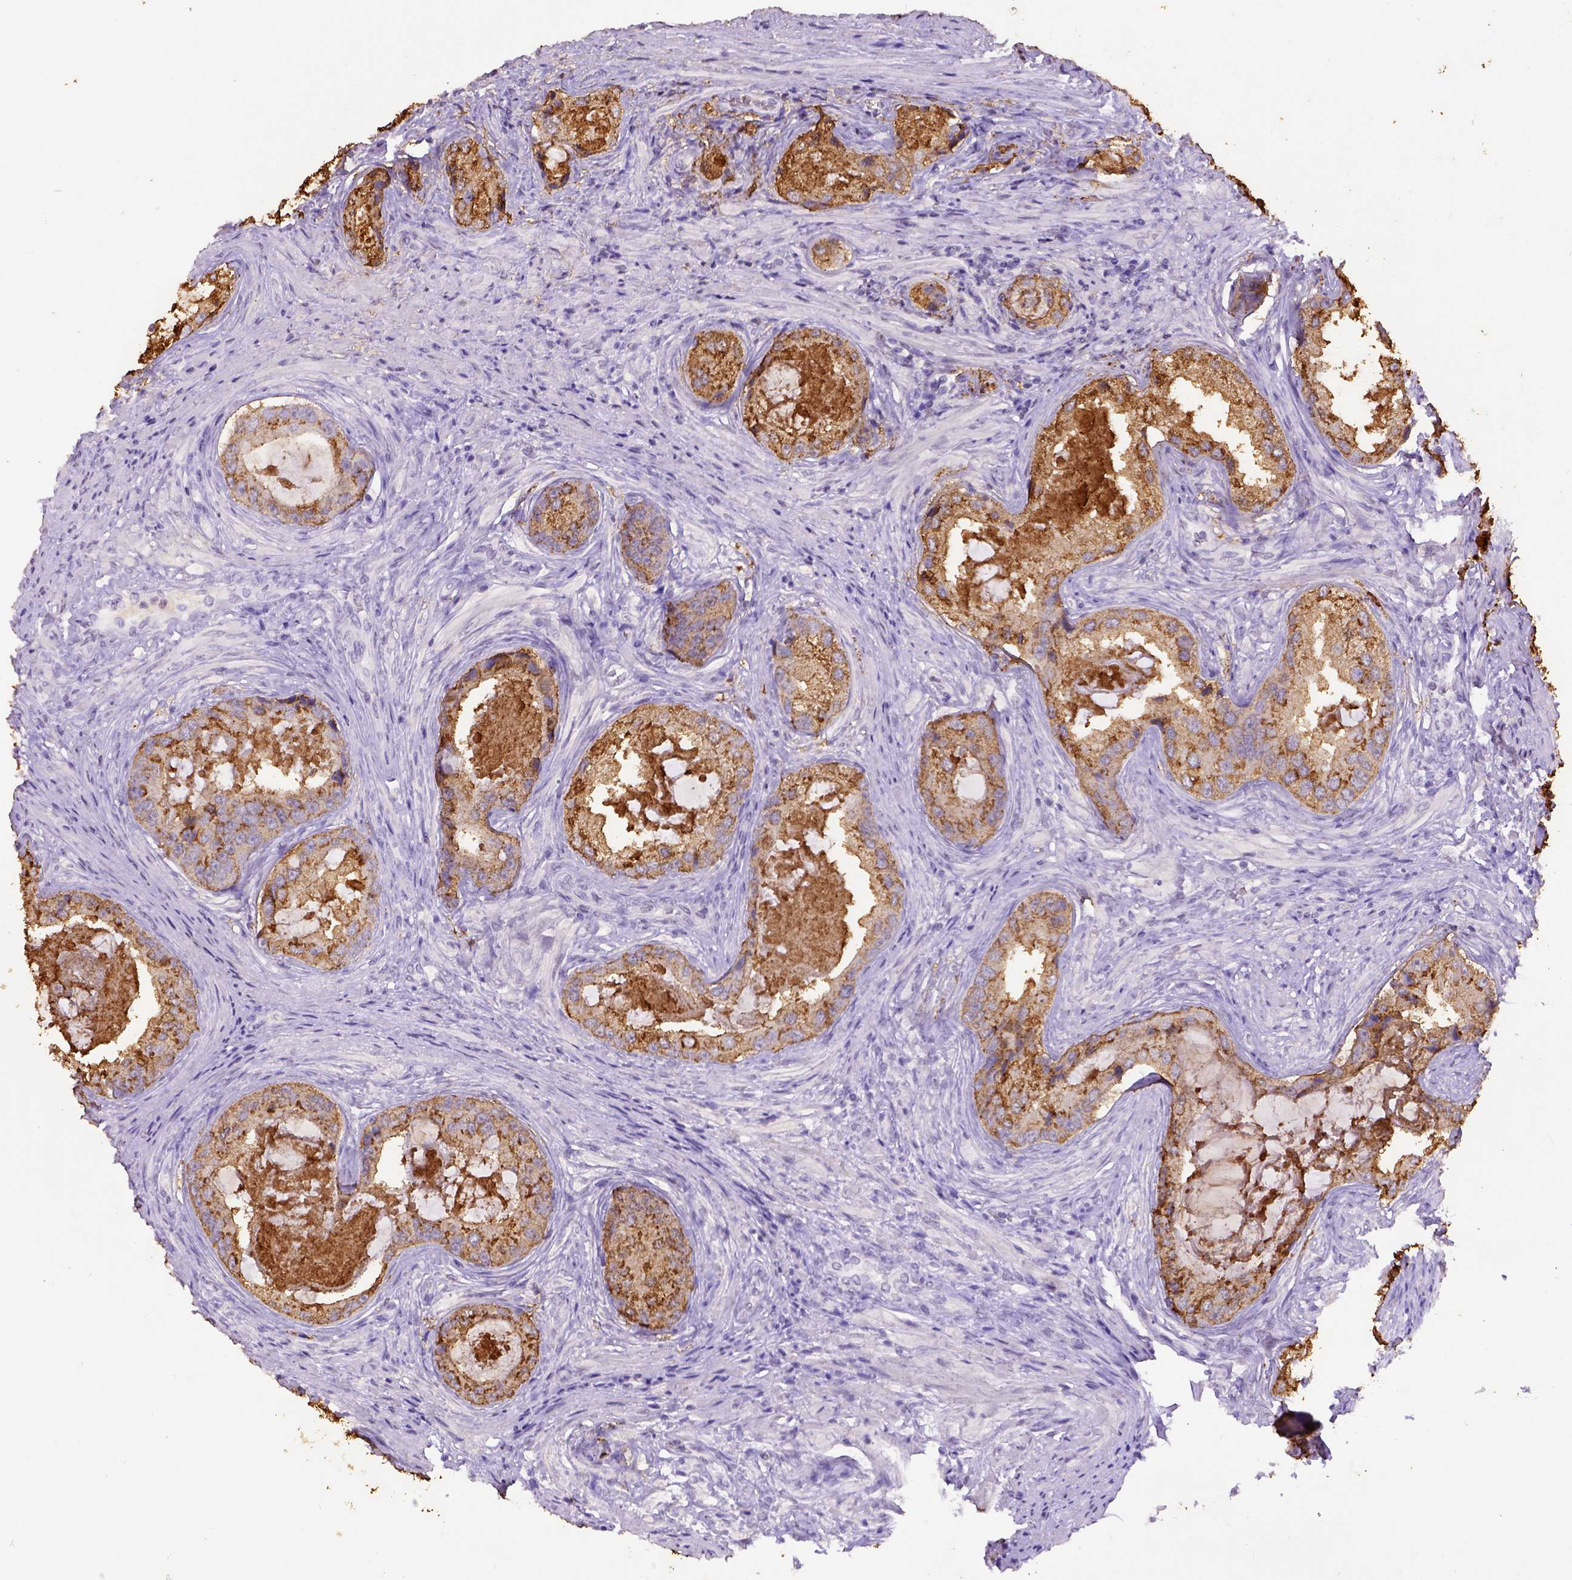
{"staining": {"intensity": "moderate", "quantity": ">75%", "location": "cytoplasmic/membranous"}, "tissue": "prostate cancer", "cell_type": "Tumor cells", "image_type": "cancer", "snomed": [{"axis": "morphology", "description": "Adenocarcinoma, Low grade"}, {"axis": "topography", "description": "Prostate"}], "caption": "A micrograph of human prostate cancer stained for a protein demonstrates moderate cytoplasmic/membranous brown staining in tumor cells.", "gene": "B3GAT1", "patient": {"sex": "male", "age": 68}}